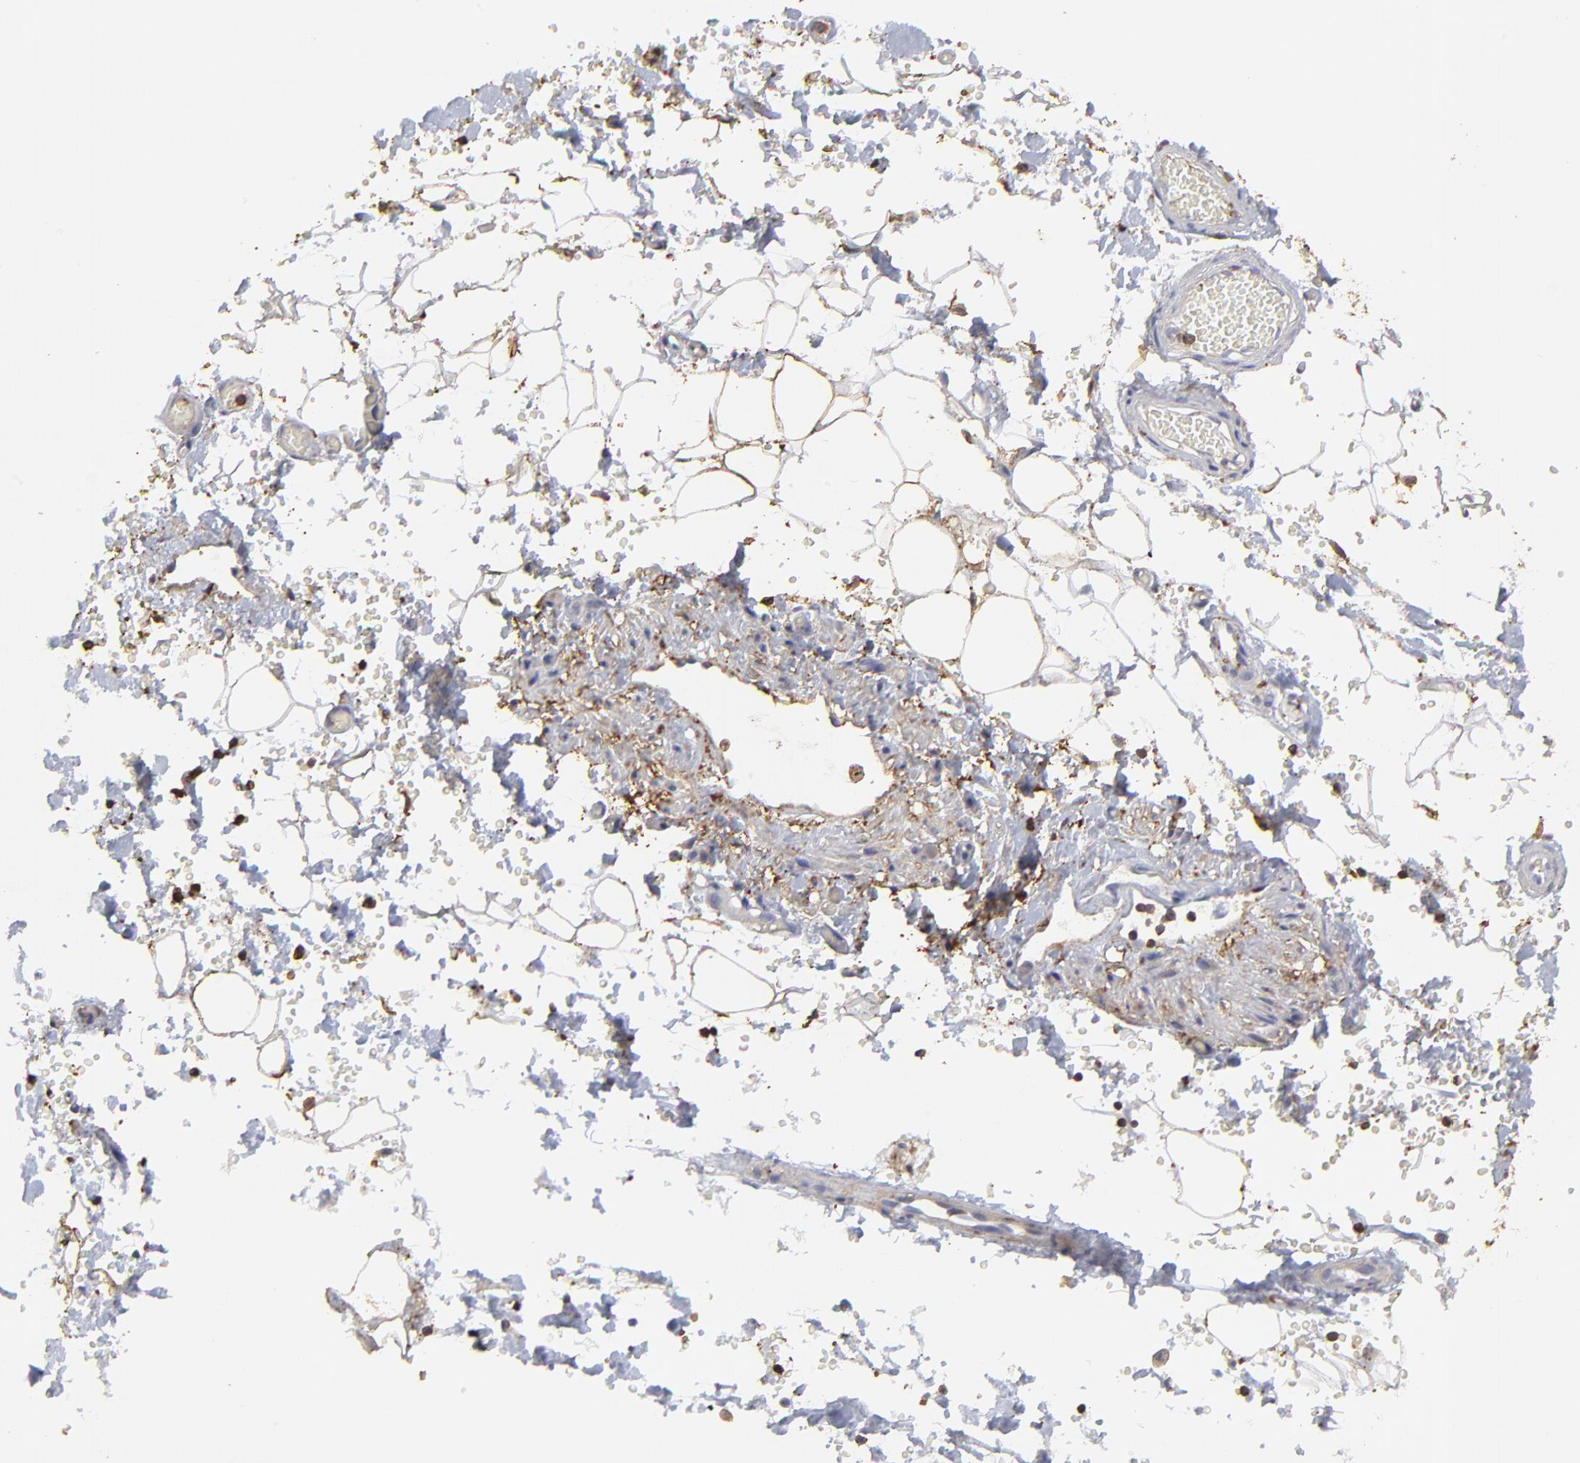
{"staining": {"intensity": "weak", "quantity": "25%-75%", "location": "cytoplasmic/membranous"}, "tissue": "adipose tissue", "cell_type": "Adipocytes", "image_type": "normal", "snomed": [{"axis": "morphology", "description": "Normal tissue, NOS"}, {"axis": "topography", "description": "Bronchus"}, {"axis": "topography", "description": "Lung"}], "caption": "Immunohistochemical staining of normal human adipose tissue displays 25%-75% levels of weak cytoplasmic/membranous protein positivity in about 25%-75% of adipocytes.", "gene": "ANXA6", "patient": {"sex": "female", "age": 56}}